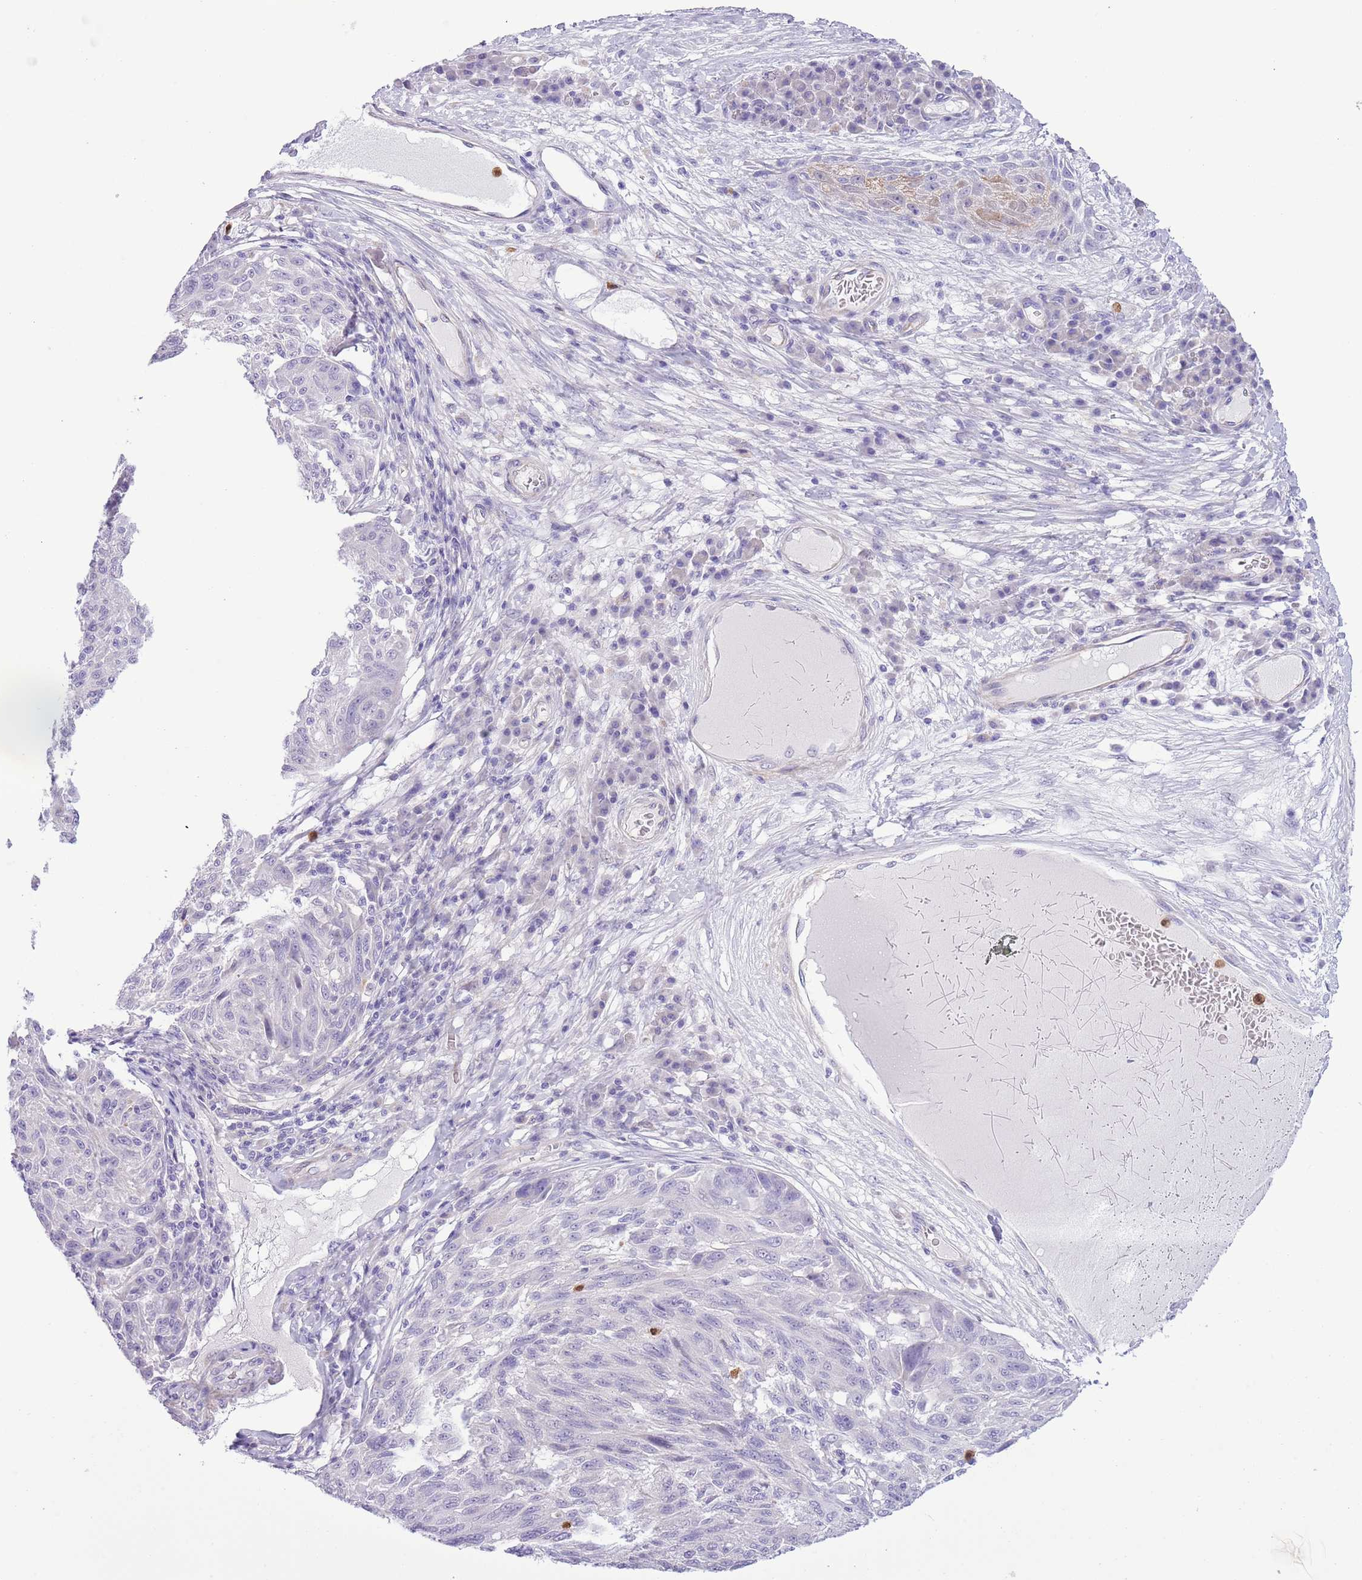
{"staining": {"intensity": "negative", "quantity": "none", "location": "none"}, "tissue": "melanoma", "cell_type": "Tumor cells", "image_type": "cancer", "snomed": [{"axis": "morphology", "description": "Malignant melanoma, NOS"}, {"axis": "topography", "description": "Skin"}], "caption": "Melanoma stained for a protein using immunohistochemistry shows no staining tumor cells.", "gene": "OR6M1", "patient": {"sex": "male", "age": 53}}